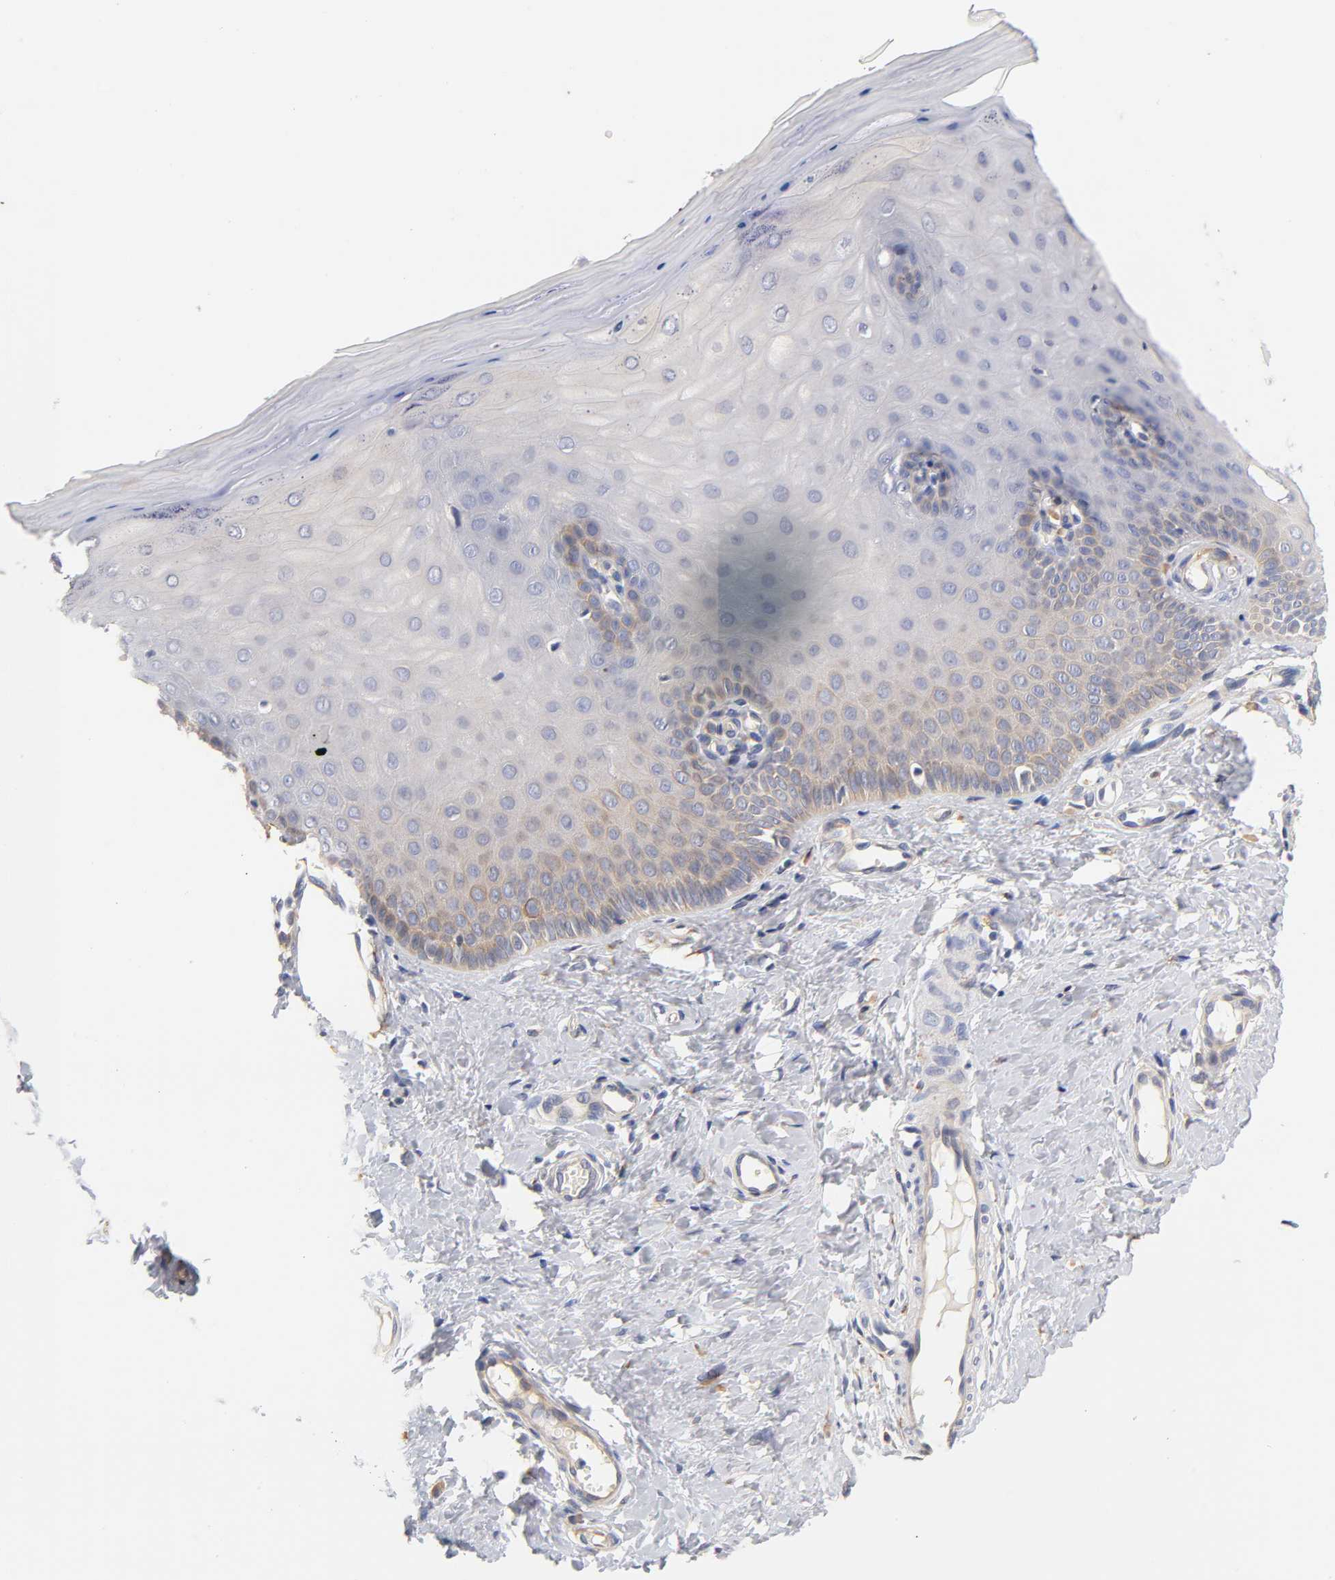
{"staining": {"intensity": "negative", "quantity": "none", "location": "none"}, "tissue": "cervix", "cell_type": "Glandular cells", "image_type": "normal", "snomed": [{"axis": "morphology", "description": "Normal tissue, NOS"}, {"axis": "topography", "description": "Cervix"}], "caption": "Immunohistochemical staining of normal human cervix reveals no significant expression in glandular cells.", "gene": "LAMB1", "patient": {"sex": "female", "age": 55}}